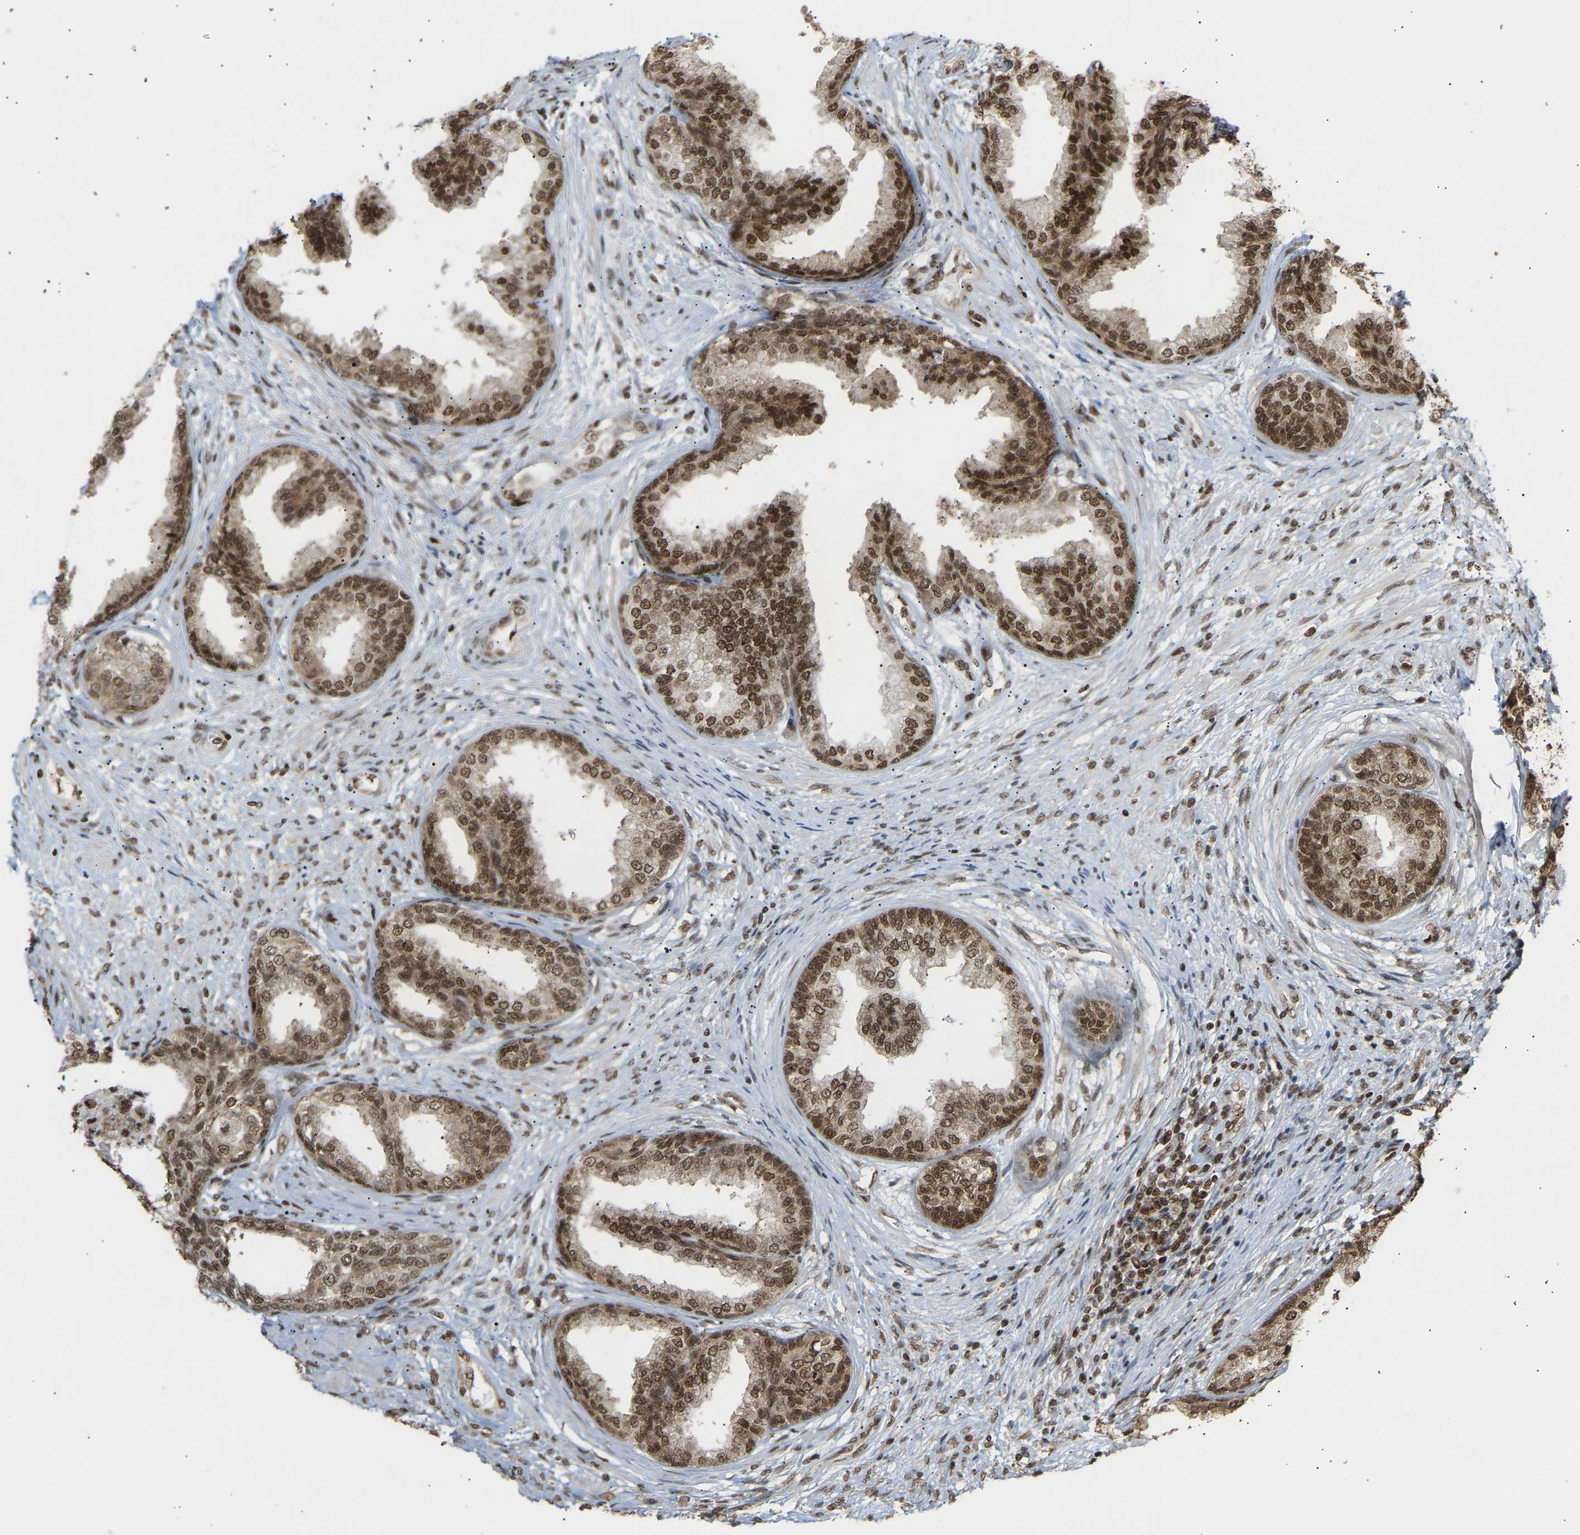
{"staining": {"intensity": "strong", "quantity": ">75%", "location": "cytoplasmic/membranous,nuclear"}, "tissue": "prostate", "cell_type": "Glandular cells", "image_type": "normal", "snomed": [{"axis": "morphology", "description": "Normal tissue, NOS"}, {"axis": "topography", "description": "Prostate"}], "caption": "Approximately >75% of glandular cells in normal prostate exhibit strong cytoplasmic/membranous,nuclear protein positivity as visualized by brown immunohistochemical staining.", "gene": "ALYREF", "patient": {"sex": "male", "age": 76}}